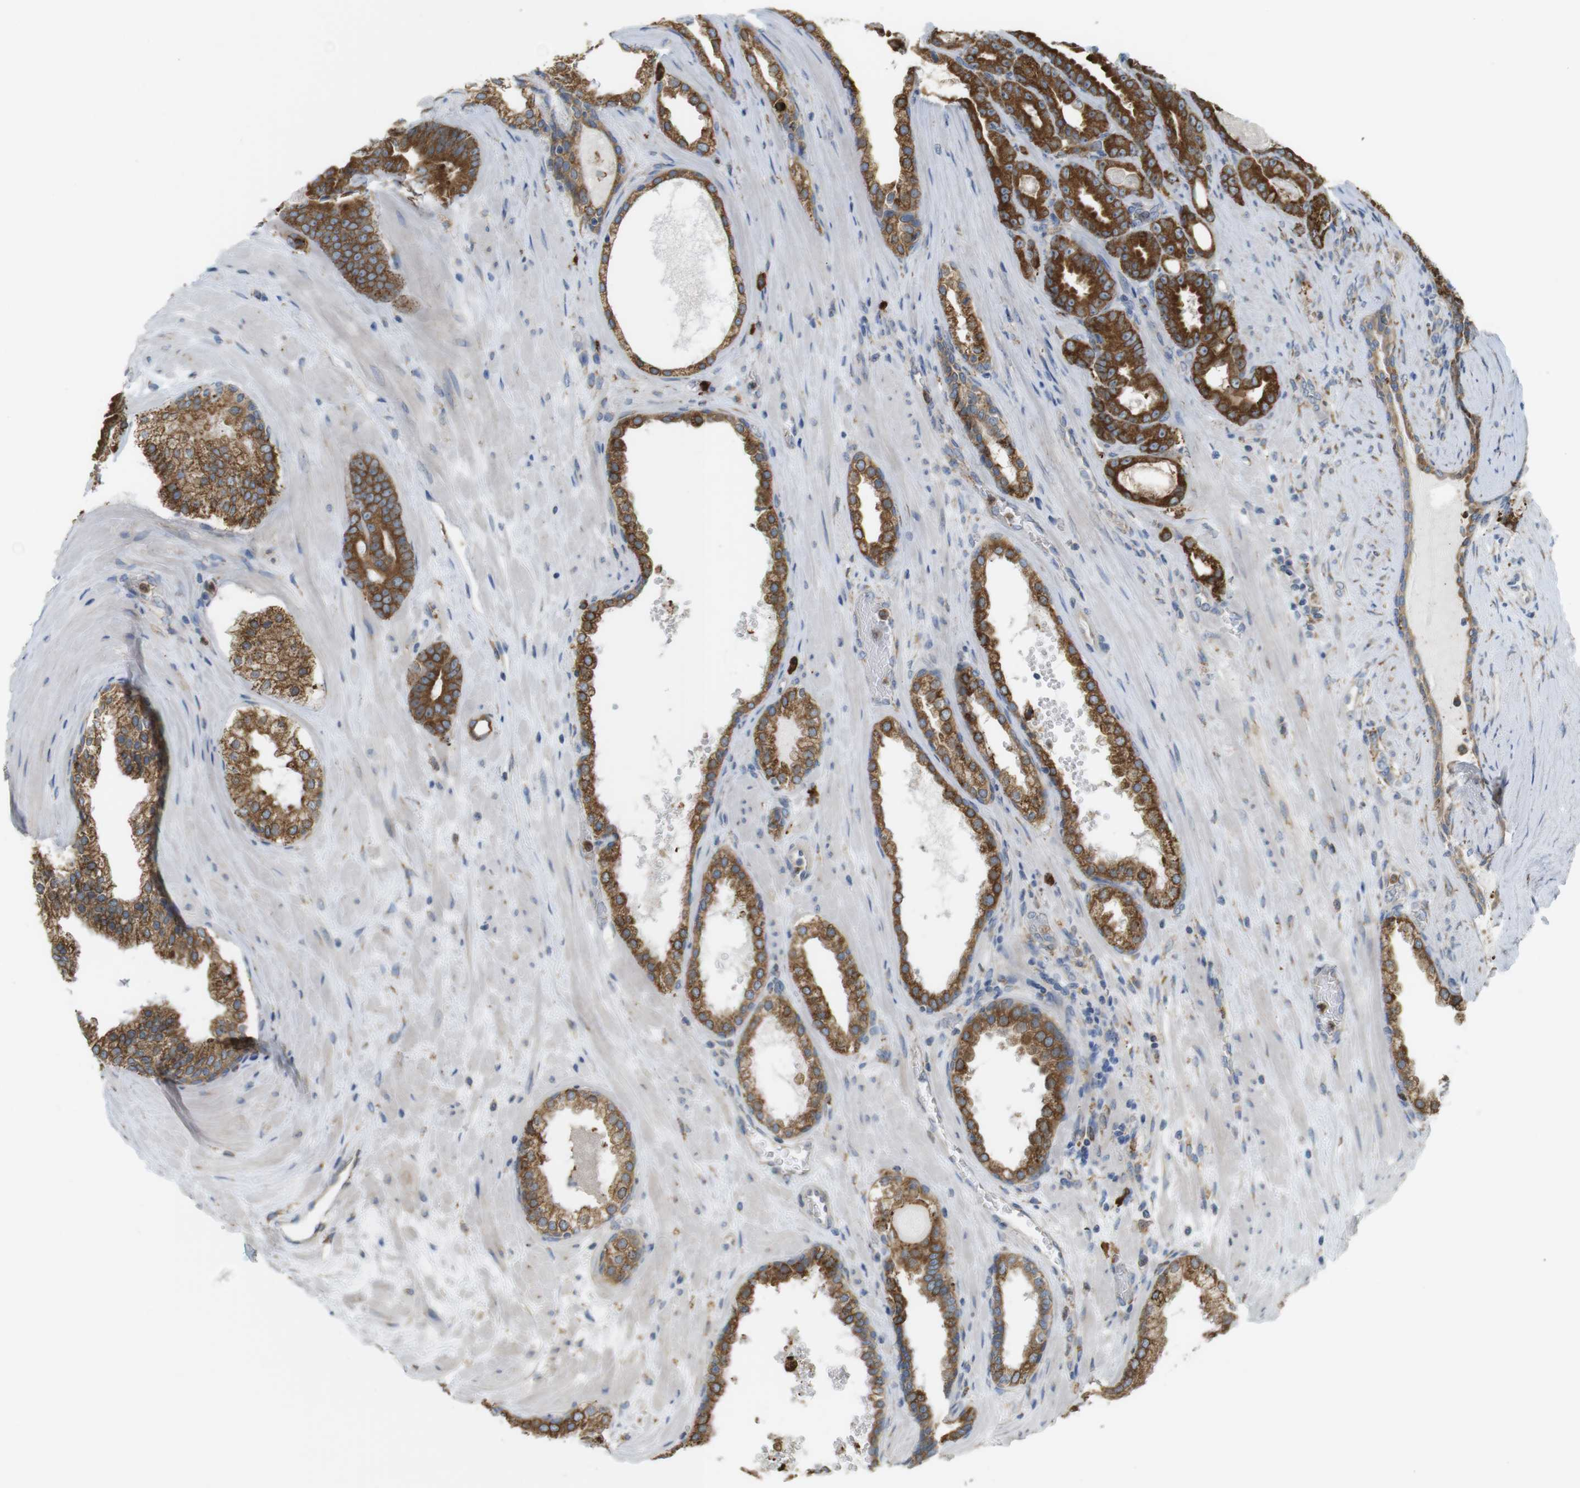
{"staining": {"intensity": "strong", "quantity": ">75%", "location": "cytoplasmic/membranous"}, "tissue": "prostate cancer", "cell_type": "Tumor cells", "image_type": "cancer", "snomed": [{"axis": "morphology", "description": "Adenocarcinoma, High grade"}, {"axis": "topography", "description": "Prostate"}], "caption": "Protein staining reveals strong cytoplasmic/membranous staining in about >75% of tumor cells in prostate cancer (high-grade adenocarcinoma).", "gene": "MBOAT2", "patient": {"sex": "male", "age": 60}}